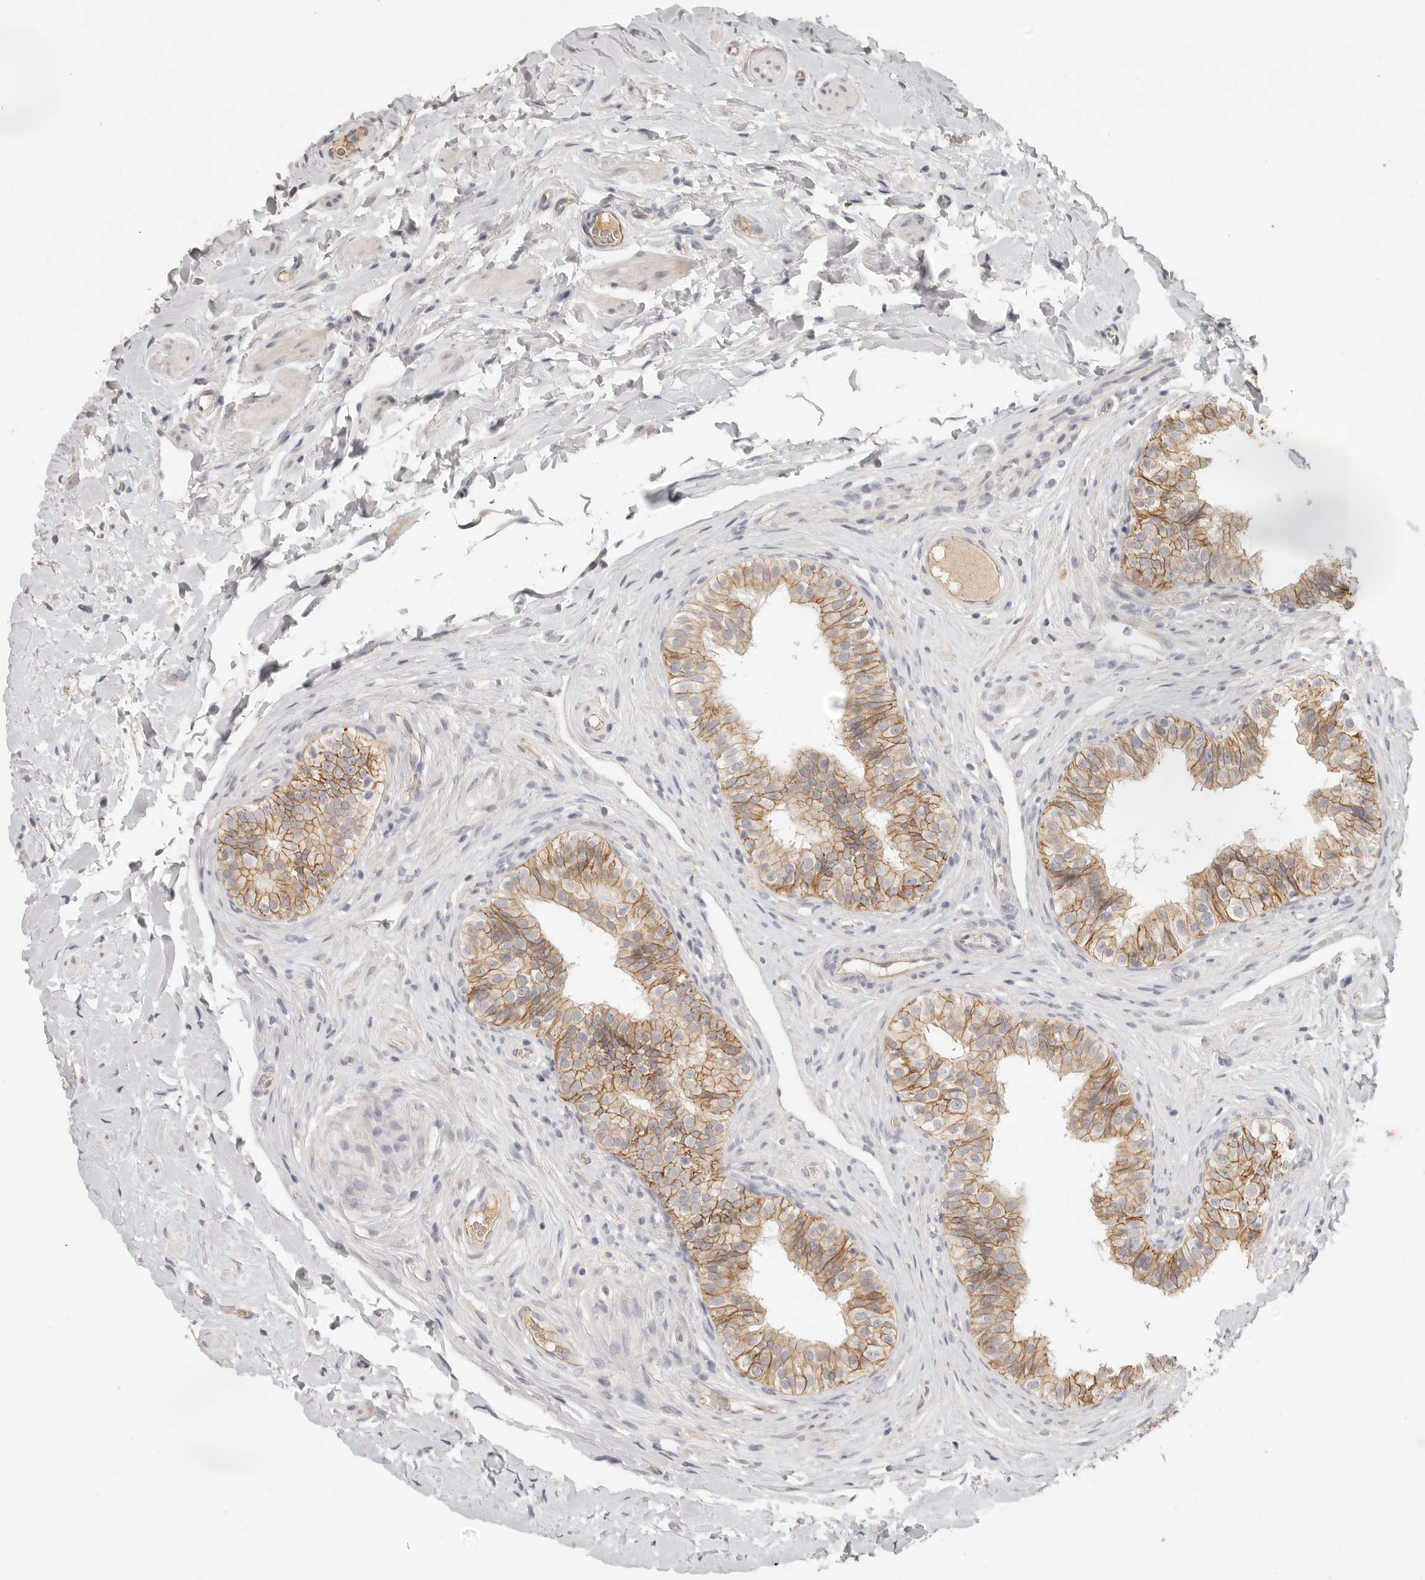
{"staining": {"intensity": "moderate", "quantity": ">75%", "location": "cytoplasmic/membranous"}, "tissue": "epididymis", "cell_type": "Glandular cells", "image_type": "normal", "snomed": [{"axis": "morphology", "description": "Normal tissue, NOS"}, {"axis": "topography", "description": "Epididymis"}], "caption": "Epididymis stained with a brown dye exhibits moderate cytoplasmic/membranous positive staining in about >75% of glandular cells.", "gene": "ANXA9", "patient": {"sex": "male", "age": 49}}